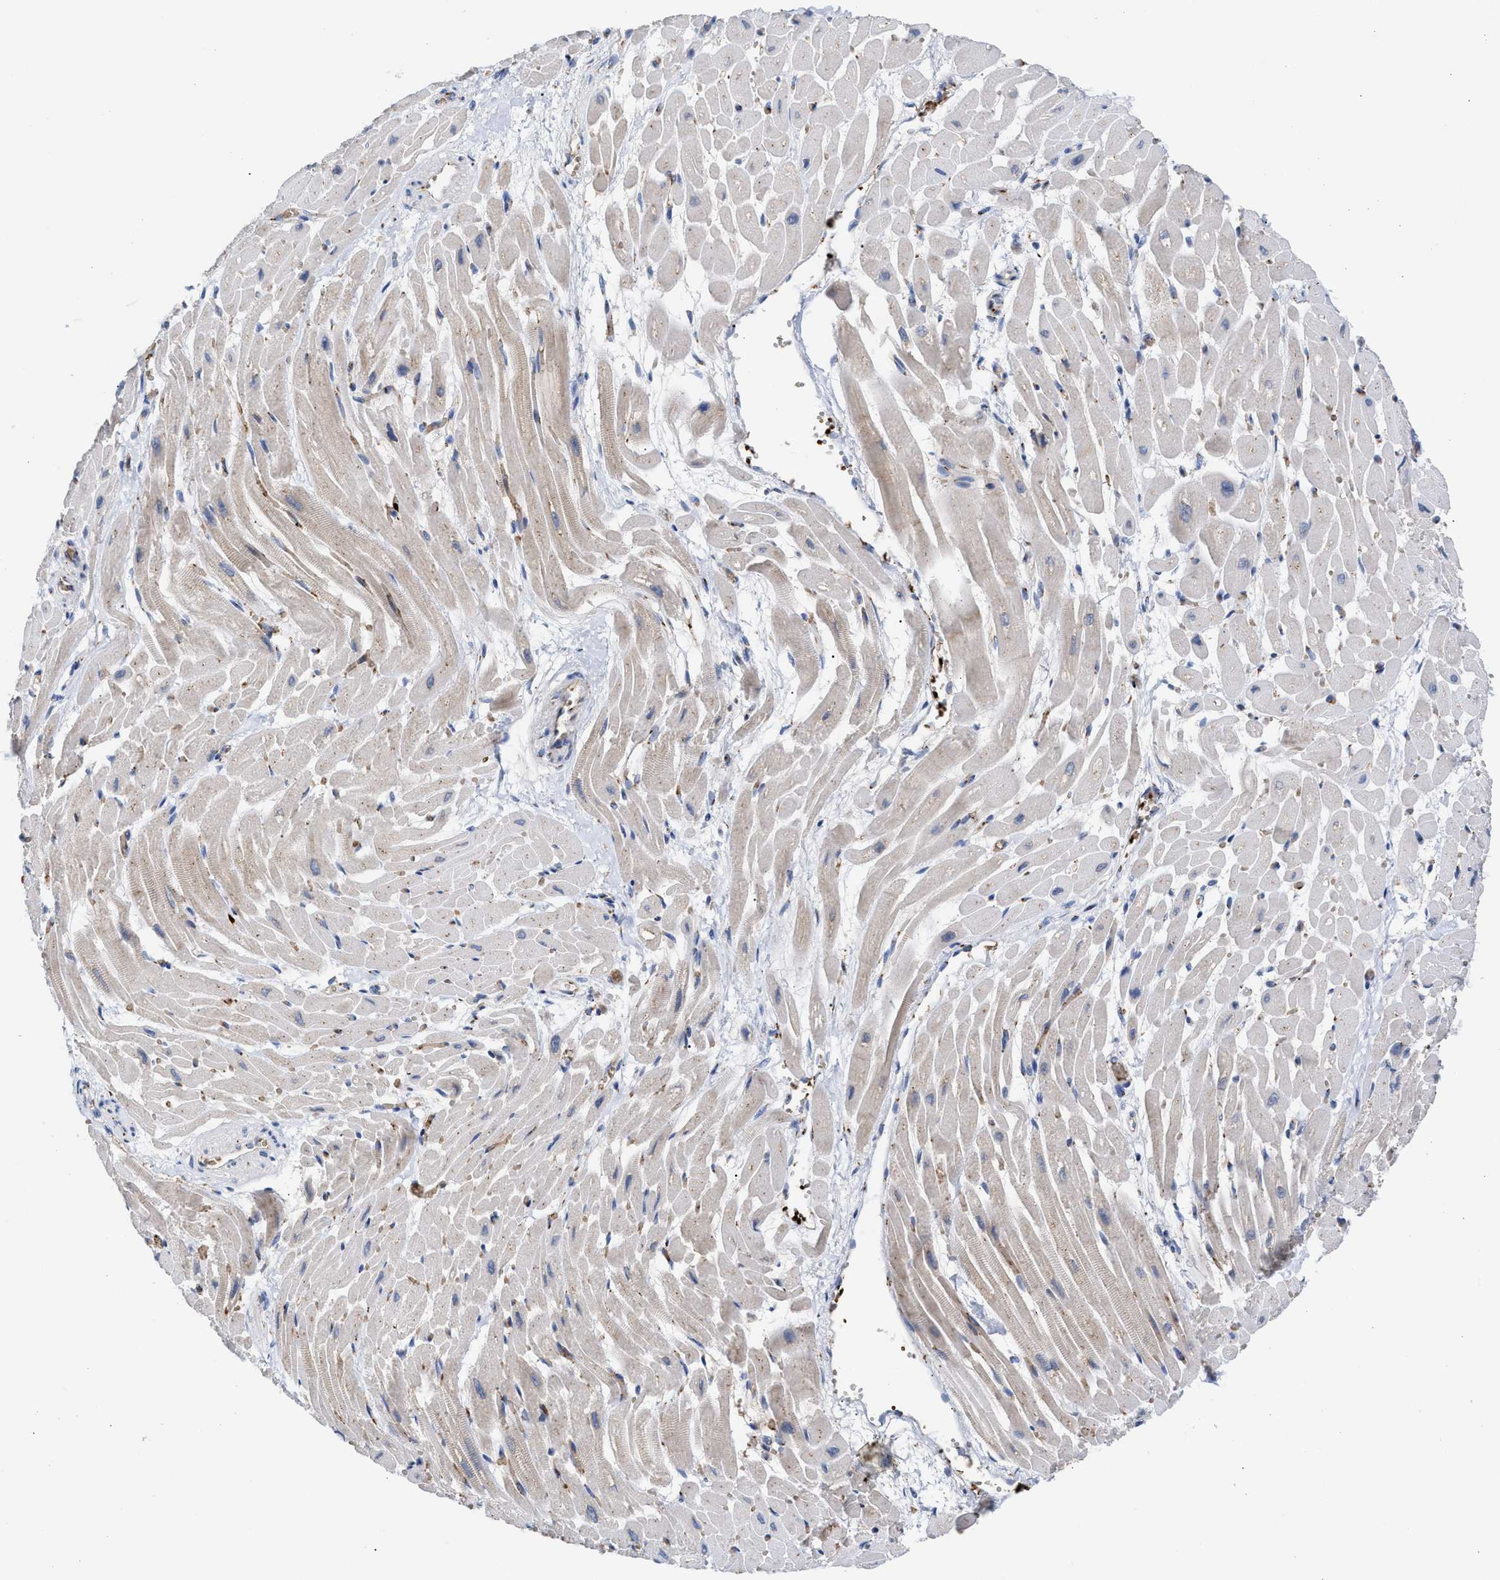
{"staining": {"intensity": "weak", "quantity": "<25%", "location": "cytoplasmic/membranous"}, "tissue": "heart muscle", "cell_type": "Cardiomyocytes", "image_type": "normal", "snomed": [{"axis": "morphology", "description": "Normal tissue, NOS"}, {"axis": "topography", "description": "Heart"}], "caption": "This is a image of immunohistochemistry staining of benign heart muscle, which shows no expression in cardiomyocytes. (DAB (3,3'-diaminobenzidine) immunohistochemistry, high magnification).", "gene": "CCL2", "patient": {"sex": "male", "age": 45}}